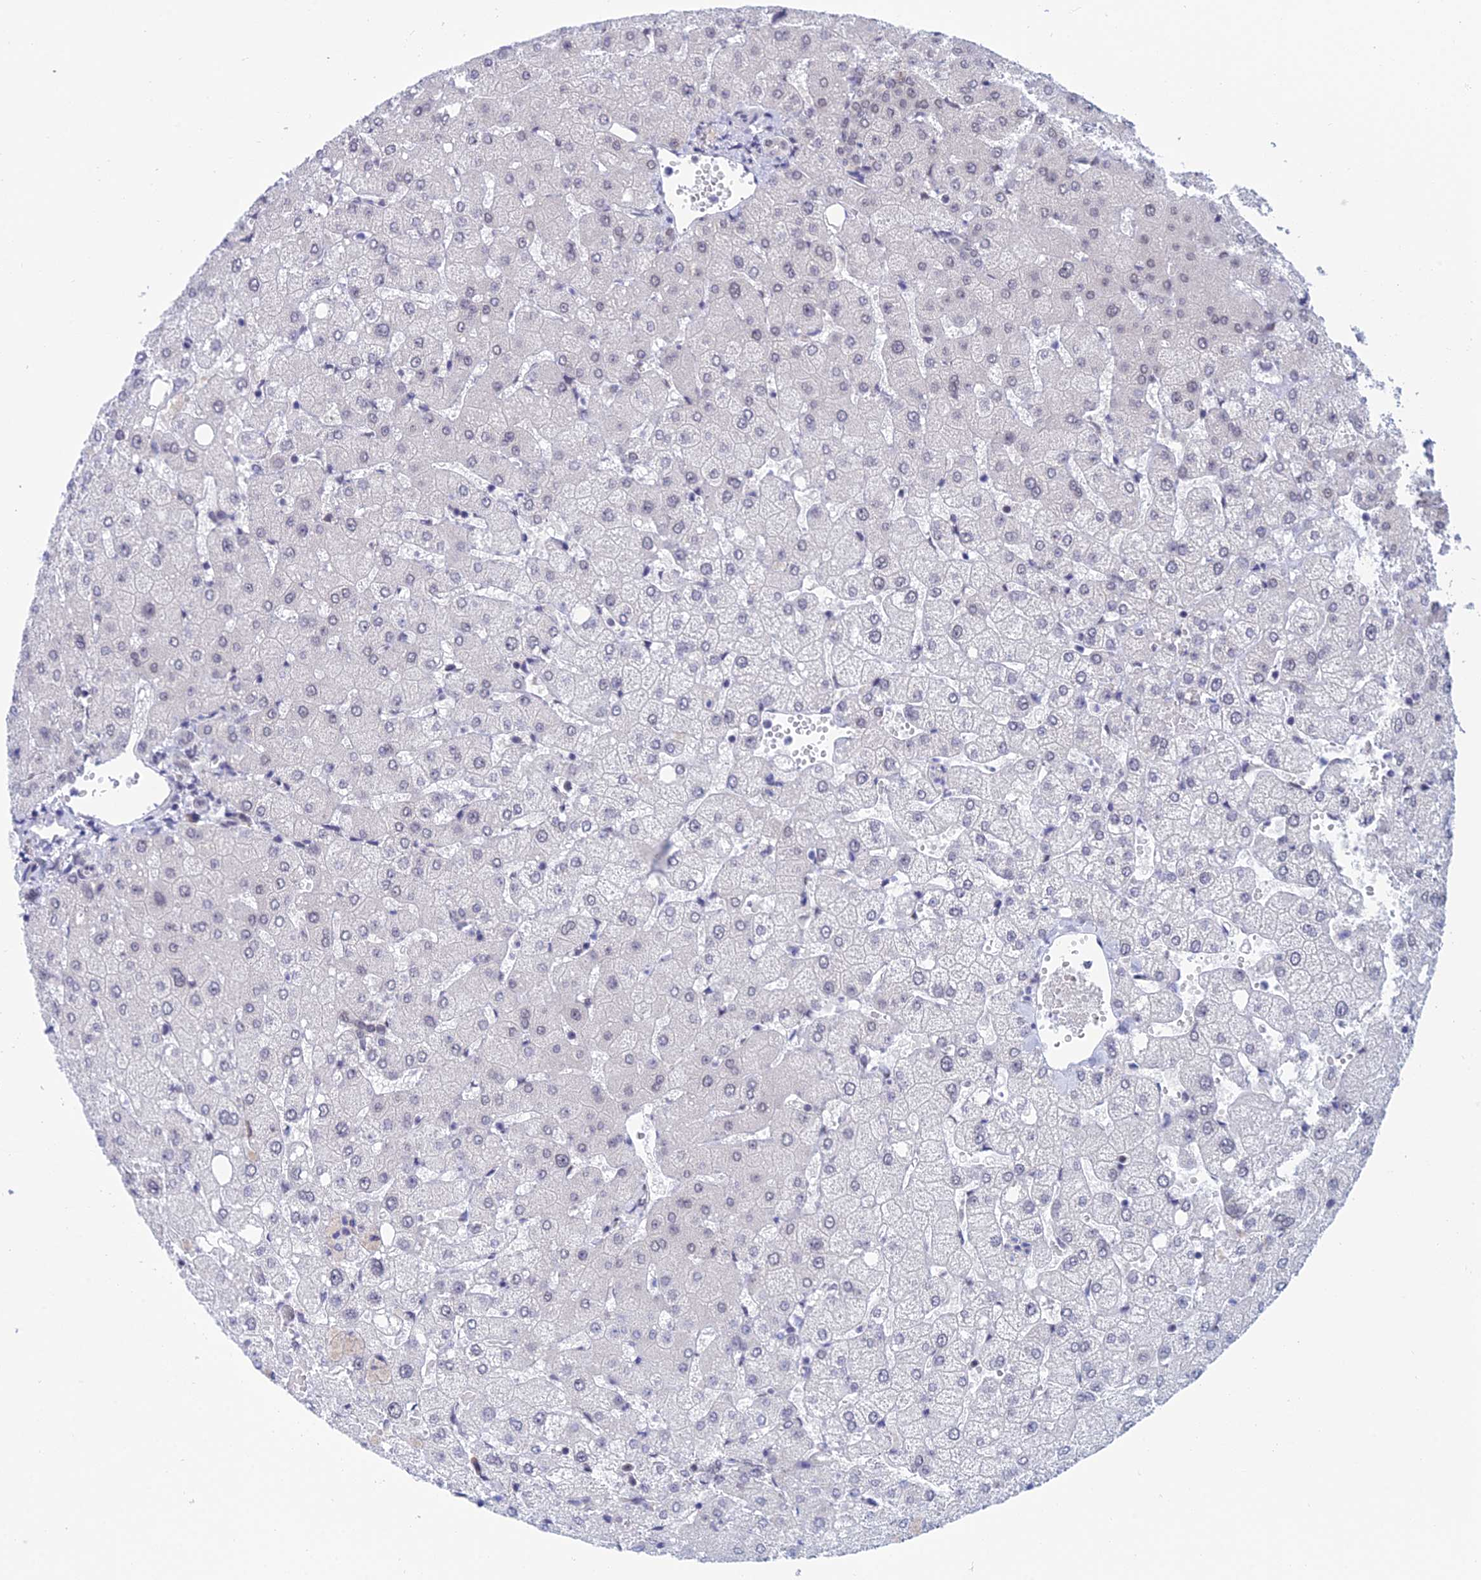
{"staining": {"intensity": "negative", "quantity": "none", "location": "none"}, "tissue": "liver", "cell_type": "Cholangiocytes", "image_type": "normal", "snomed": [{"axis": "morphology", "description": "Normal tissue, NOS"}, {"axis": "topography", "description": "Liver"}], "caption": "A high-resolution image shows immunohistochemistry staining of unremarkable liver, which exhibits no significant expression in cholangiocytes.", "gene": "NABP2", "patient": {"sex": "female", "age": 54}}